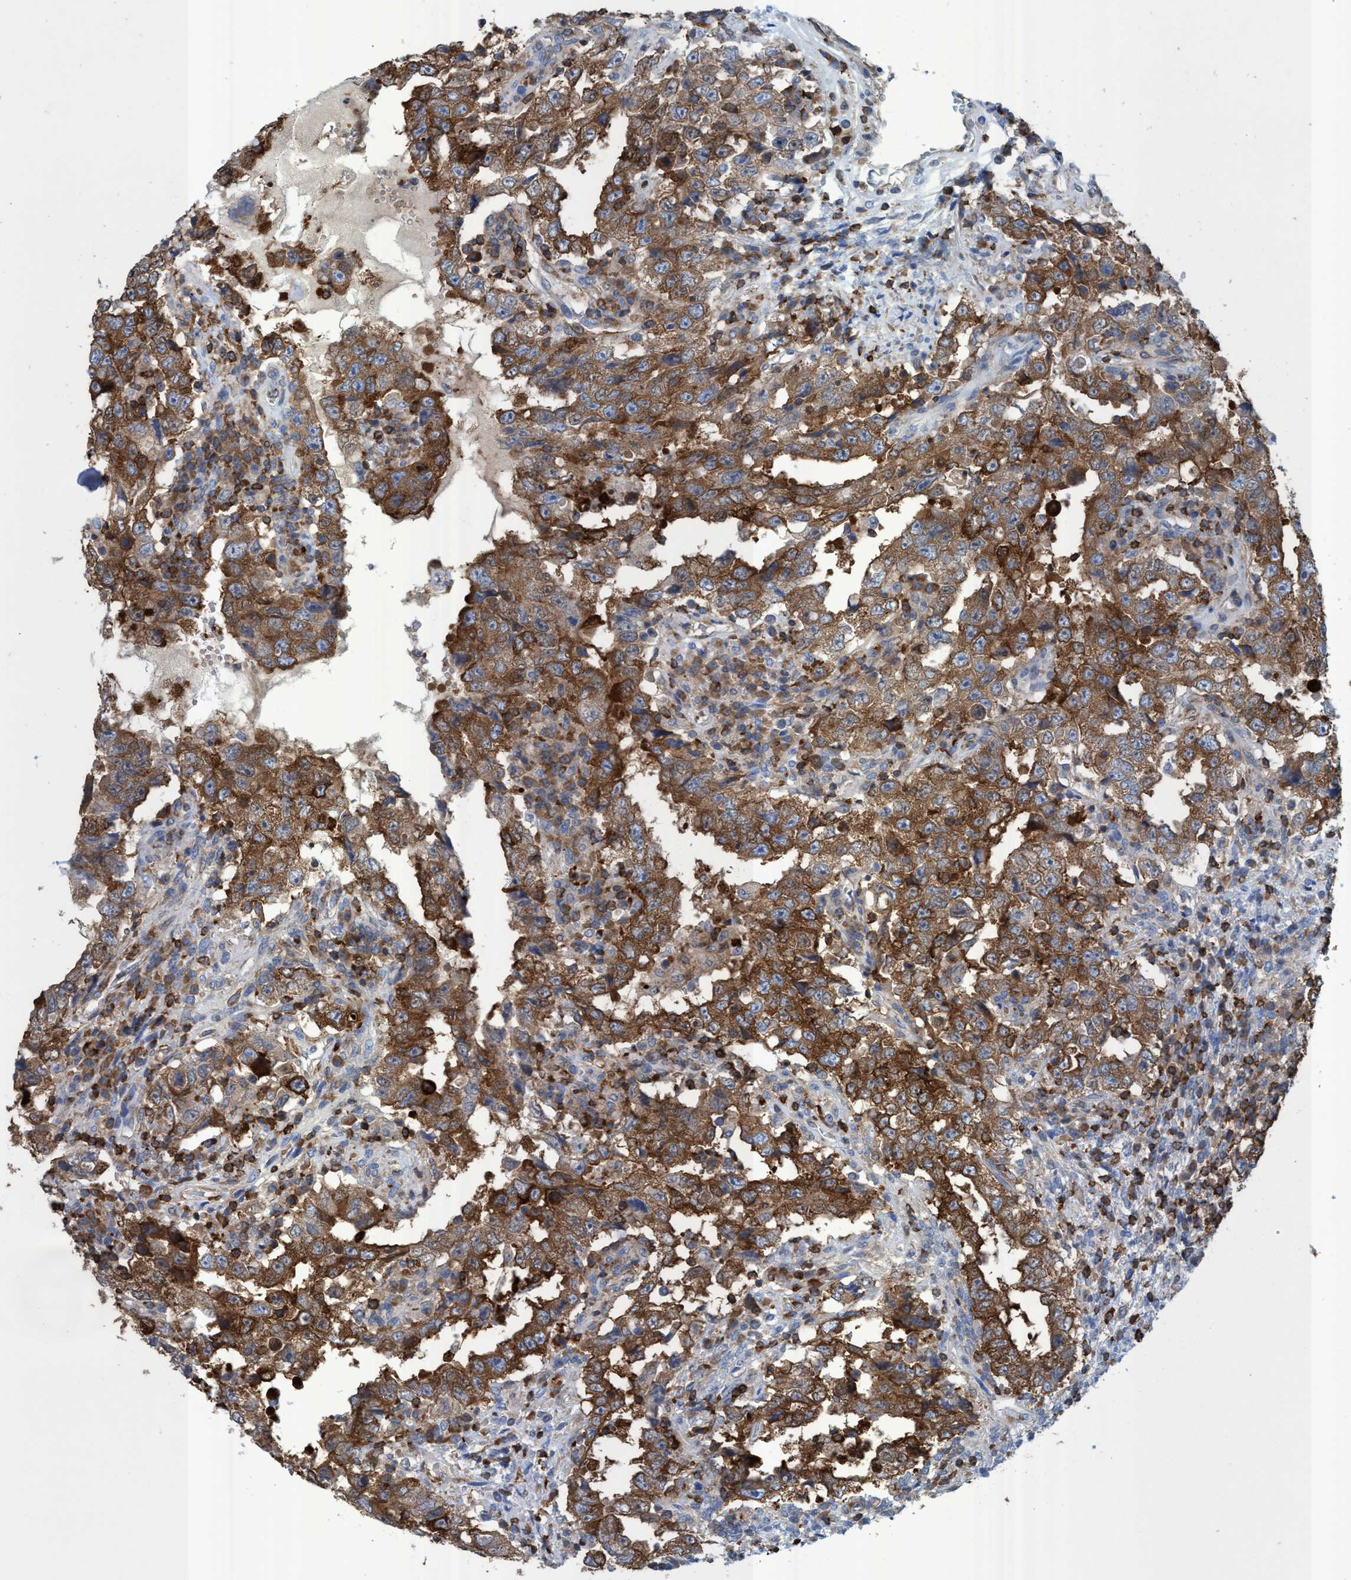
{"staining": {"intensity": "moderate", "quantity": ">75%", "location": "cytoplasmic/membranous"}, "tissue": "testis cancer", "cell_type": "Tumor cells", "image_type": "cancer", "snomed": [{"axis": "morphology", "description": "Carcinoma, Embryonal, NOS"}, {"axis": "topography", "description": "Testis"}], "caption": "Human embryonal carcinoma (testis) stained for a protein (brown) displays moderate cytoplasmic/membranous positive positivity in about >75% of tumor cells.", "gene": "EZR", "patient": {"sex": "male", "age": 26}}